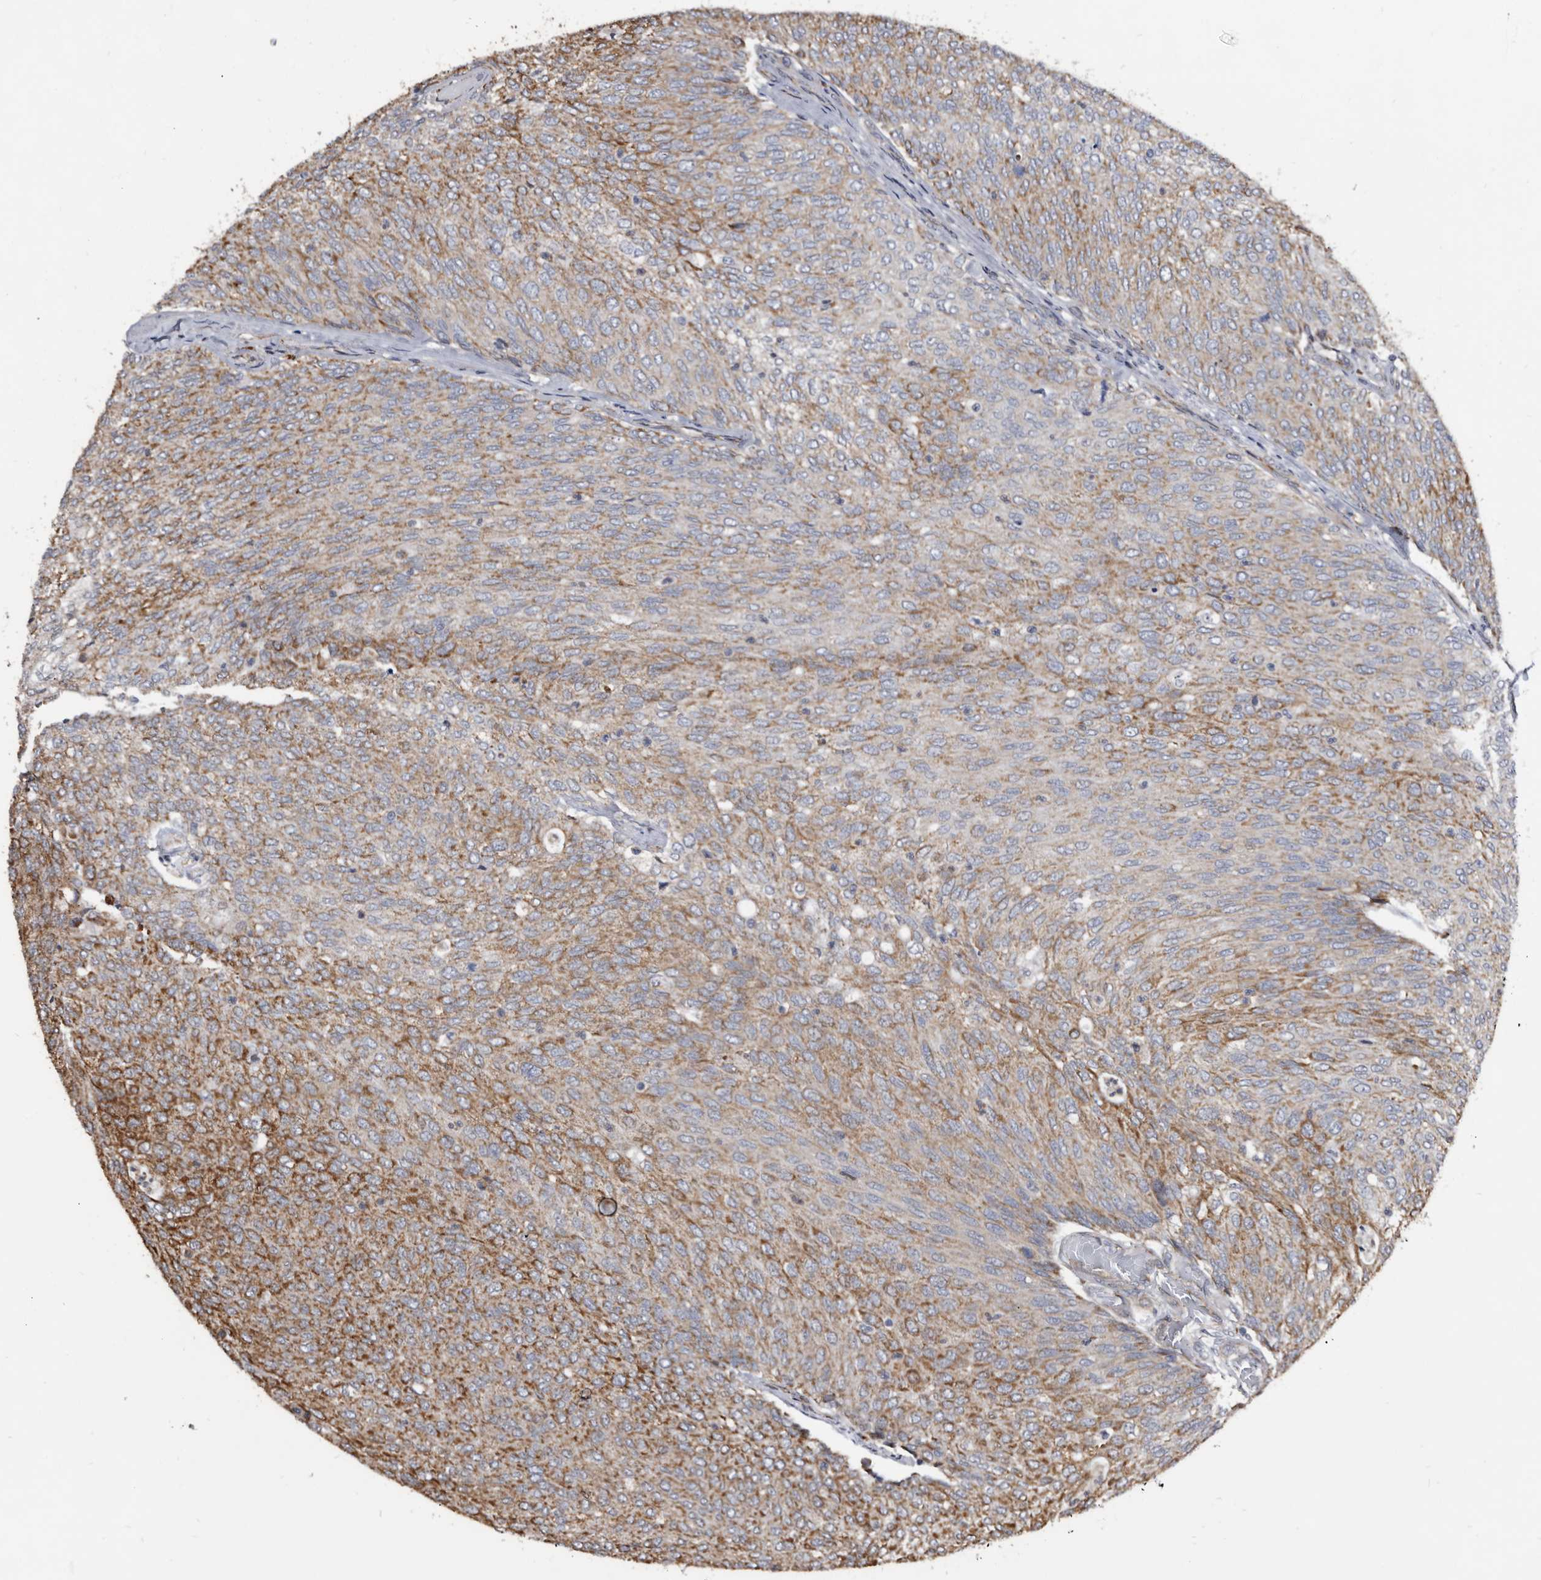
{"staining": {"intensity": "moderate", "quantity": ">75%", "location": "cytoplasmic/membranous"}, "tissue": "urothelial cancer", "cell_type": "Tumor cells", "image_type": "cancer", "snomed": [{"axis": "morphology", "description": "Urothelial carcinoma, Low grade"}, {"axis": "topography", "description": "Urinary bladder"}], "caption": "Immunohistochemistry image of low-grade urothelial carcinoma stained for a protein (brown), which displays medium levels of moderate cytoplasmic/membranous staining in approximately >75% of tumor cells.", "gene": "CTSA", "patient": {"sex": "female", "age": 79}}